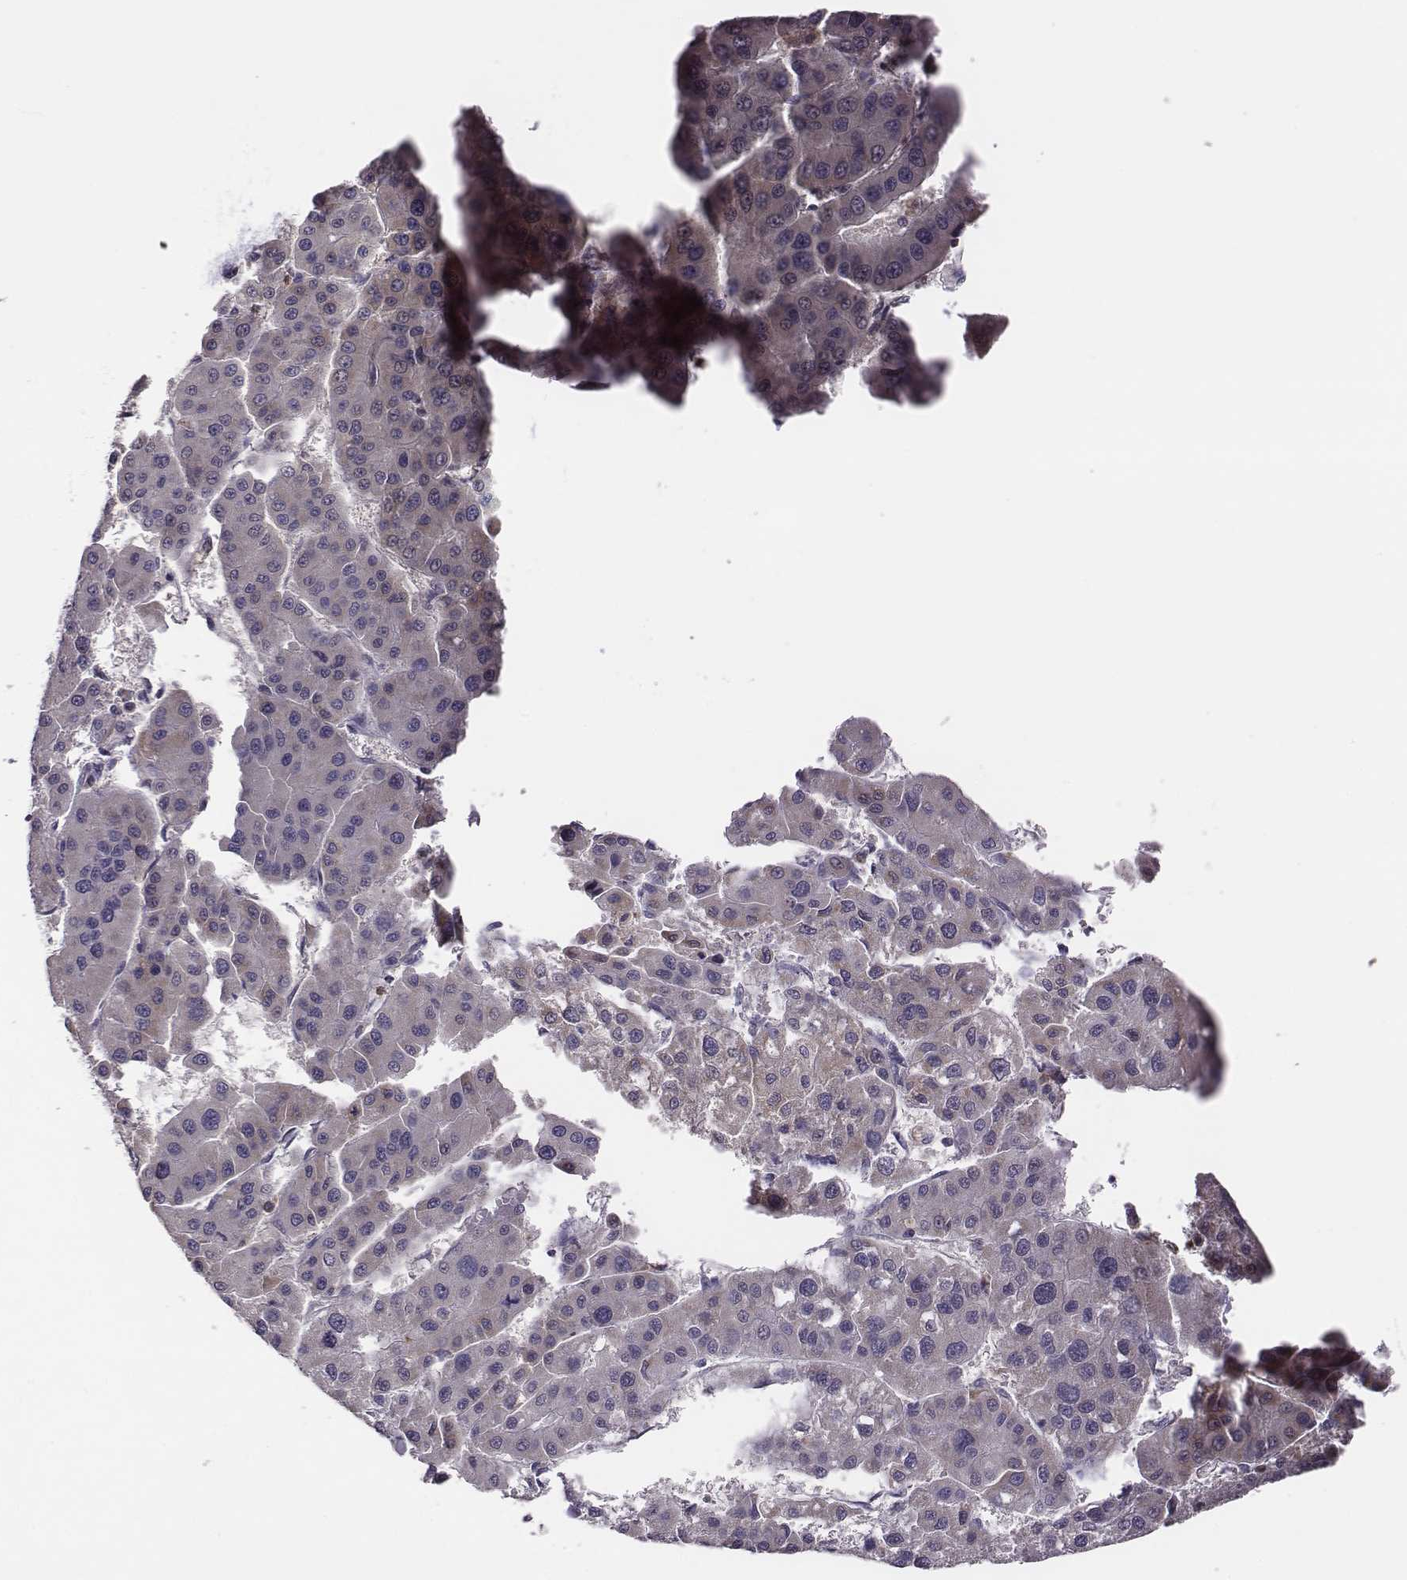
{"staining": {"intensity": "negative", "quantity": "none", "location": "none"}, "tissue": "liver cancer", "cell_type": "Tumor cells", "image_type": "cancer", "snomed": [{"axis": "morphology", "description": "Carcinoma, Hepatocellular, NOS"}, {"axis": "topography", "description": "Liver"}], "caption": "Immunohistochemical staining of hepatocellular carcinoma (liver) demonstrates no significant expression in tumor cells.", "gene": "KMO", "patient": {"sex": "male", "age": 73}}